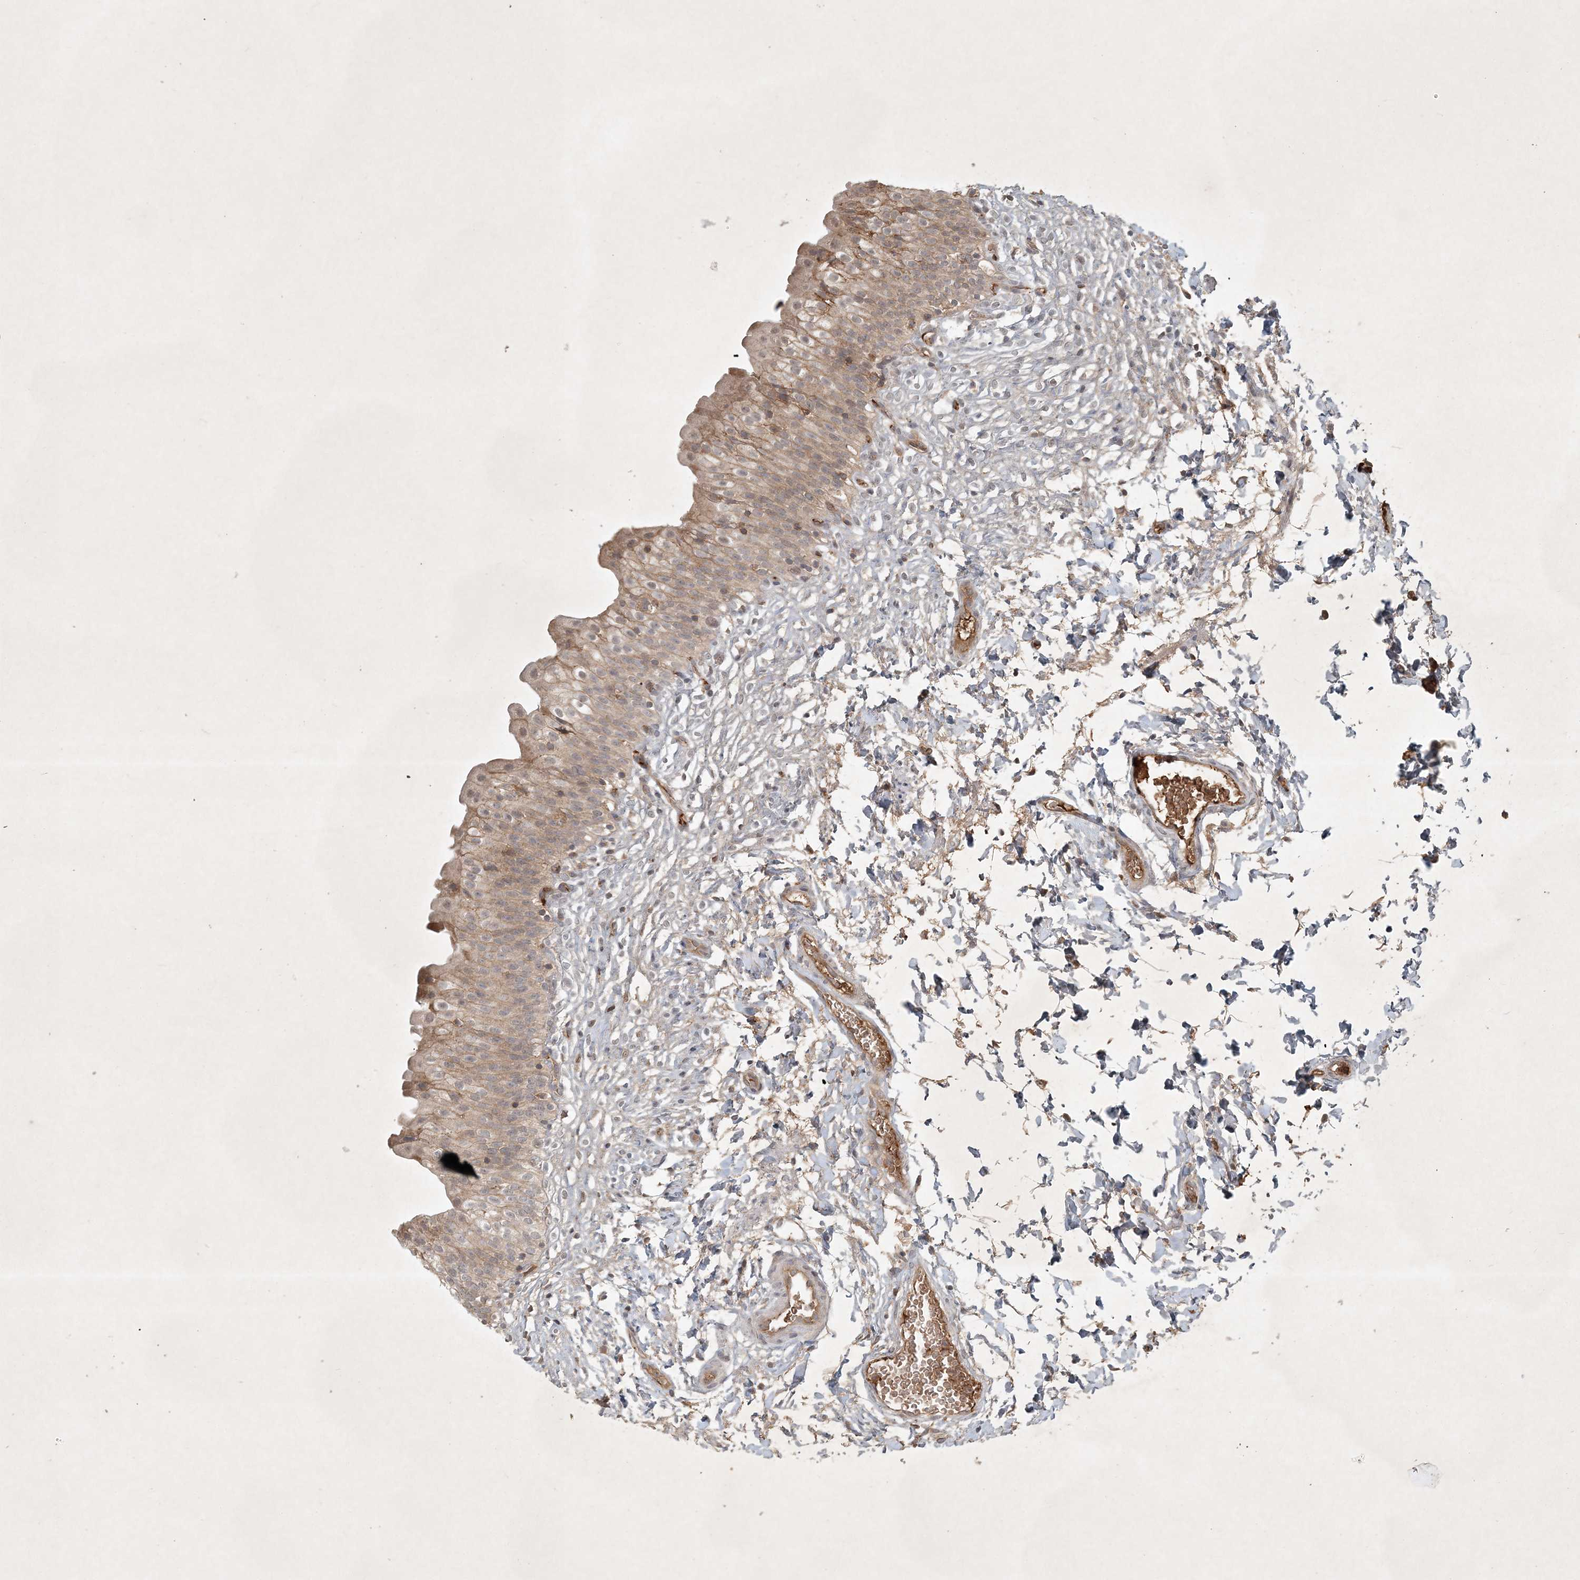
{"staining": {"intensity": "moderate", "quantity": "<25%", "location": "cytoplasmic/membranous"}, "tissue": "urinary bladder", "cell_type": "Urothelial cells", "image_type": "normal", "snomed": [{"axis": "morphology", "description": "Normal tissue, NOS"}, {"axis": "topography", "description": "Urinary bladder"}], "caption": "A brown stain highlights moderate cytoplasmic/membranous expression of a protein in urothelial cells of unremarkable urinary bladder. (Stains: DAB in brown, nuclei in blue, Microscopy: brightfield microscopy at high magnification).", "gene": "TNFAIP6", "patient": {"sex": "male", "age": 55}}